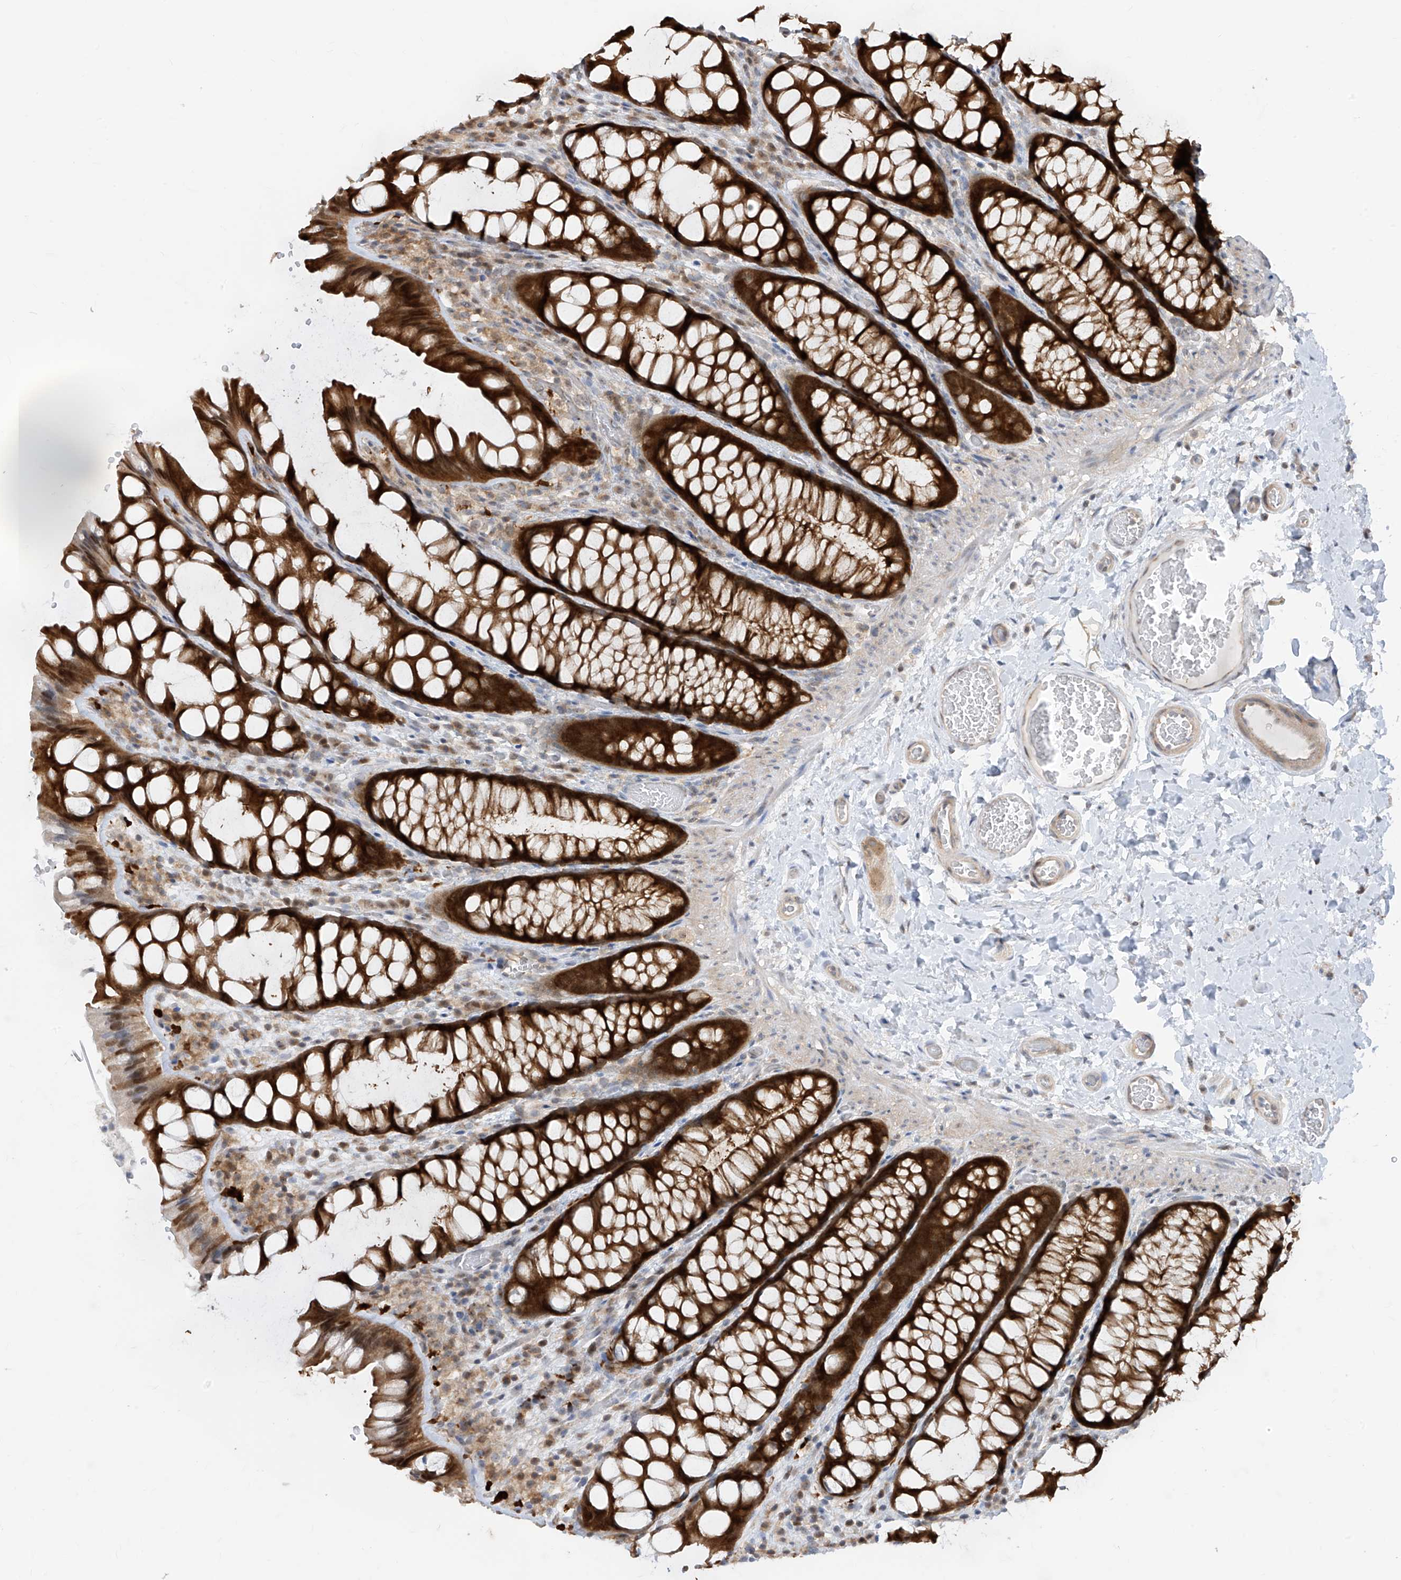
{"staining": {"intensity": "moderate", "quantity": ">75%", "location": "cytoplasmic/membranous"}, "tissue": "colon", "cell_type": "Endothelial cells", "image_type": "normal", "snomed": [{"axis": "morphology", "description": "Normal tissue, NOS"}, {"axis": "topography", "description": "Colon"}], "caption": "Endothelial cells reveal medium levels of moderate cytoplasmic/membranous staining in about >75% of cells in normal human colon. The staining was performed using DAB (3,3'-diaminobenzidine), with brown indicating positive protein expression. Nuclei are stained blue with hematoxylin.", "gene": "TTC38", "patient": {"sex": "male", "age": 47}}